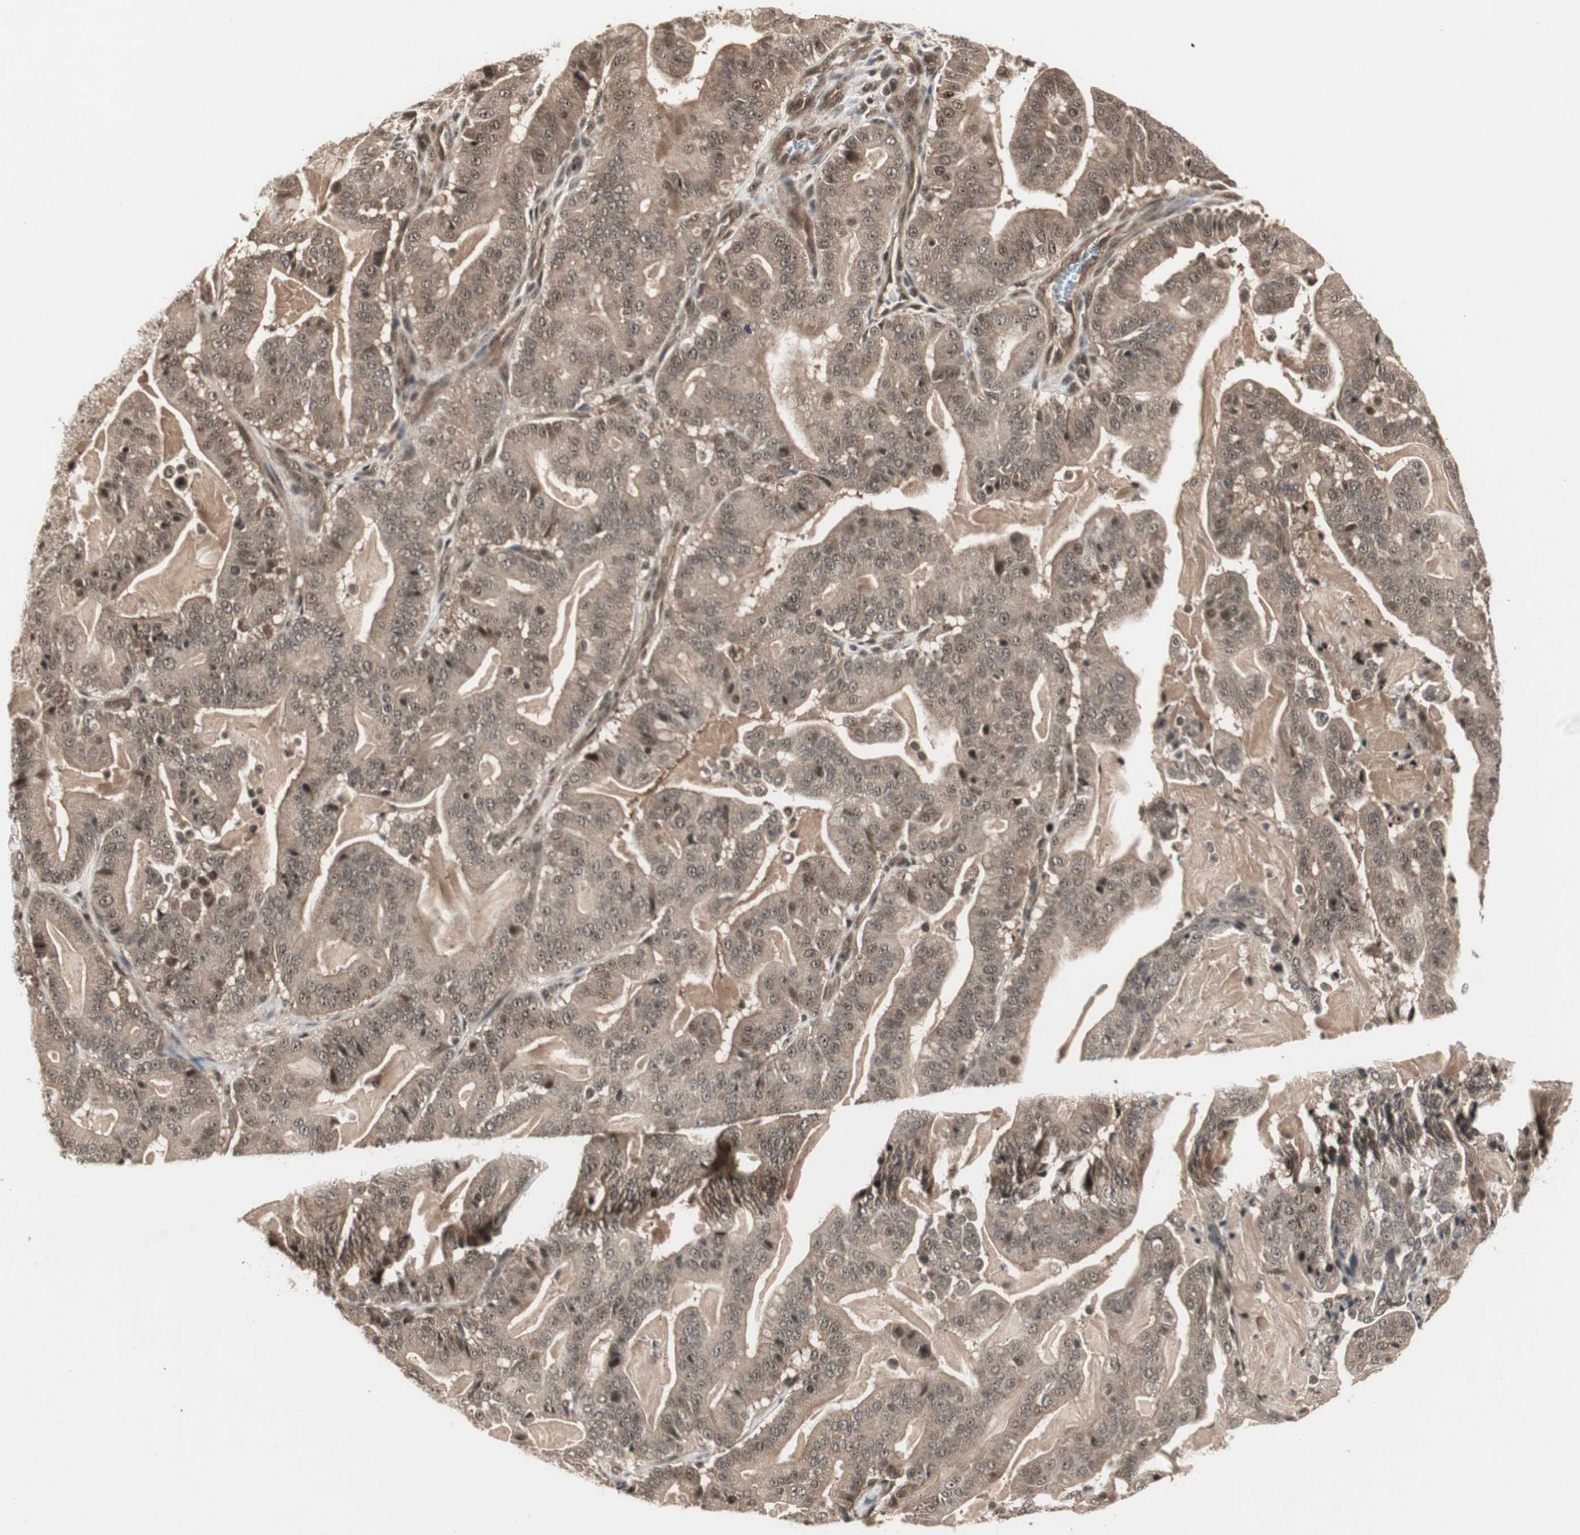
{"staining": {"intensity": "moderate", "quantity": ">75%", "location": "cytoplasmic/membranous,nuclear"}, "tissue": "pancreatic cancer", "cell_type": "Tumor cells", "image_type": "cancer", "snomed": [{"axis": "morphology", "description": "Adenocarcinoma, NOS"}, {"axis": "topography", "description": "Pancreas"}], "caption": "IHC photomicrograph of pancreatic cancer (adenocarcinoma) stained for a protein (brown), which demonstrates medium levels of moderate cytoplasmic/membranous and nuclear expression in approximately >75% of tumor cells.", "gene": "CSNK2B", "patient": {"sex": "male", "age": 63}}